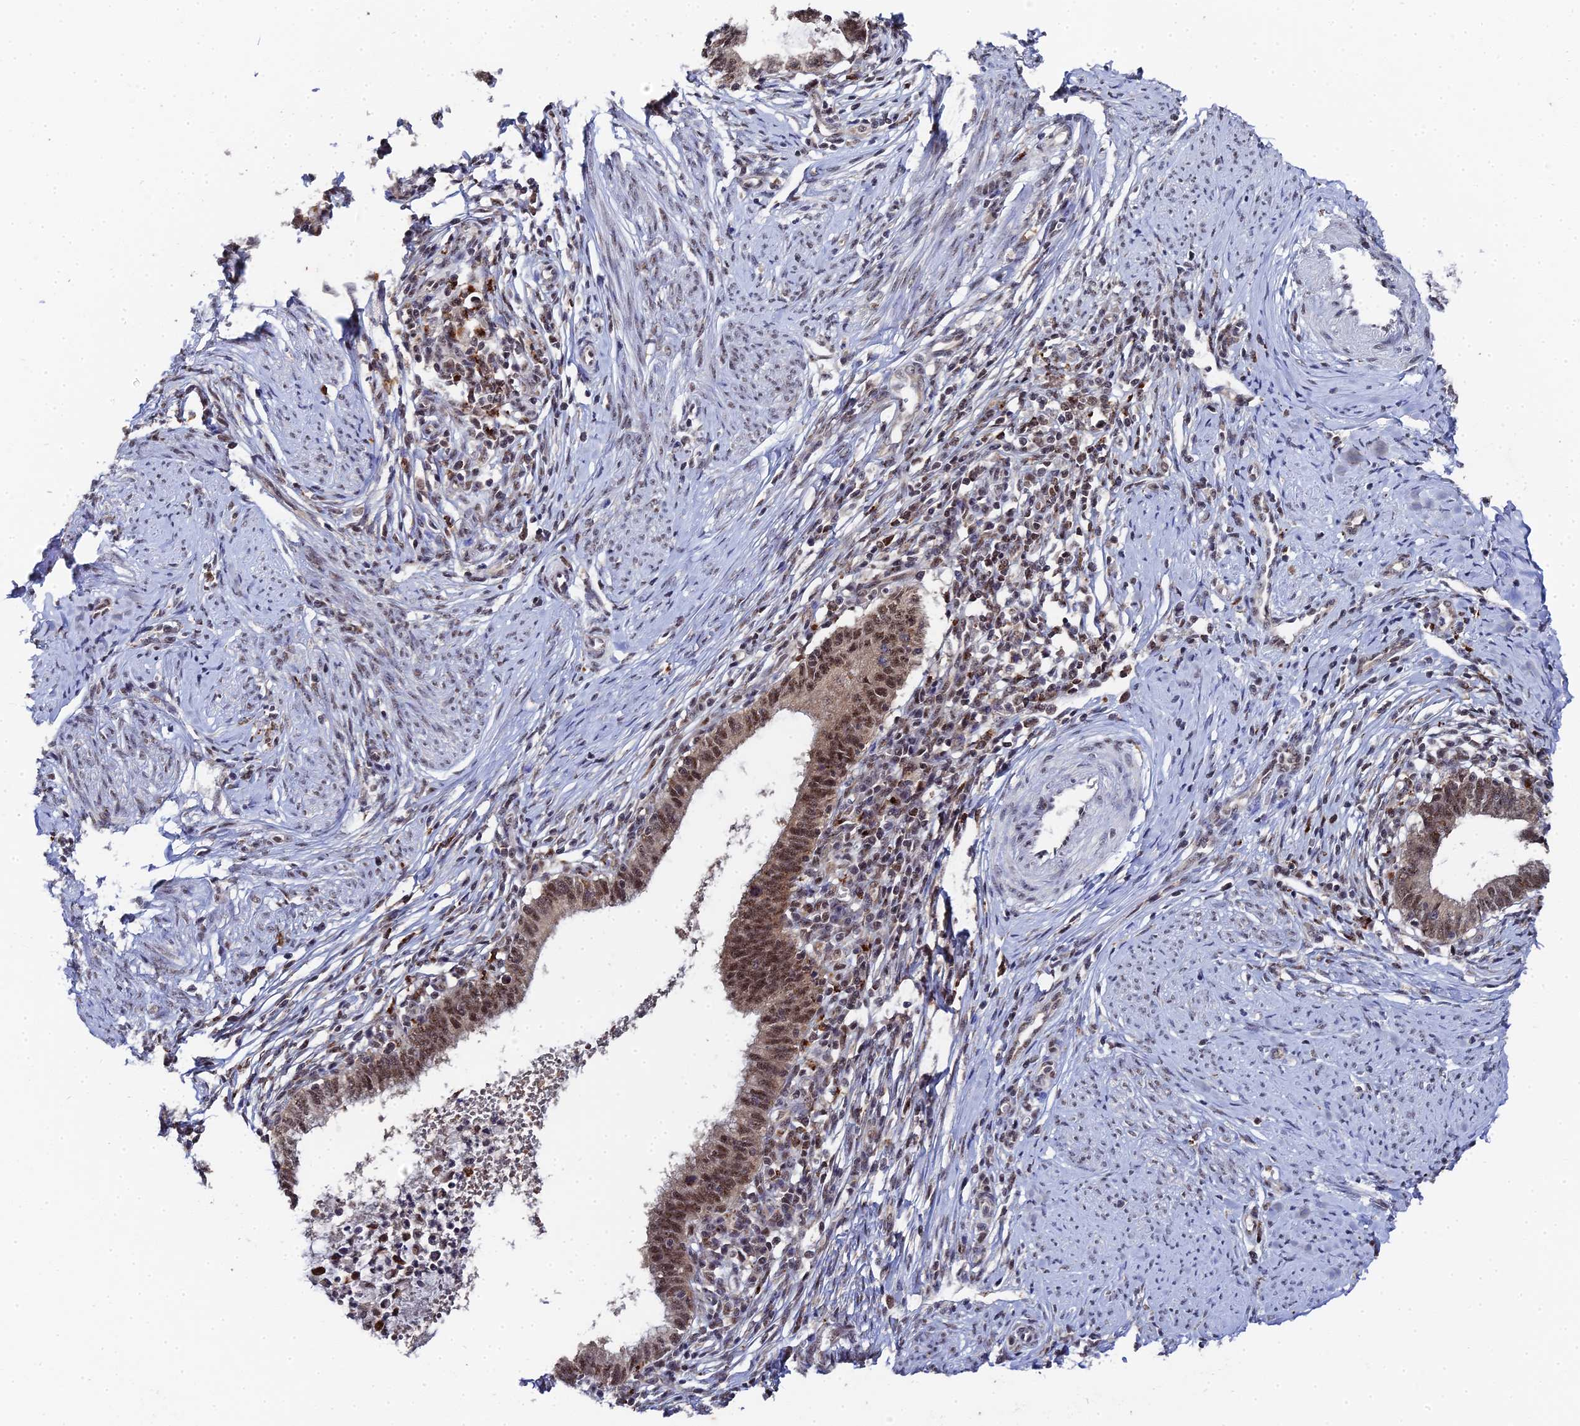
{"staining": {"intensity": "moderate", "quantity": ">75%", "location": "nuclear"}, "tissue": "cervical cancer", "cell_type": "Tumor cells", "image_type": "cancer", "snomed": [{"axis": "morphology", "description": "Adenocarcinoma, NOS"}, {"axis": "topography", "description": "Cervix"}], "caption": "Cervical adenocarcinoma stained with DAB immunohistochemistry (IHC) exhibits medium levels of moderate nuclear positivity in about >75% of tumor cells.", "gene": "MAGOHB", "patient": {"sex": "female", "age": 36}}